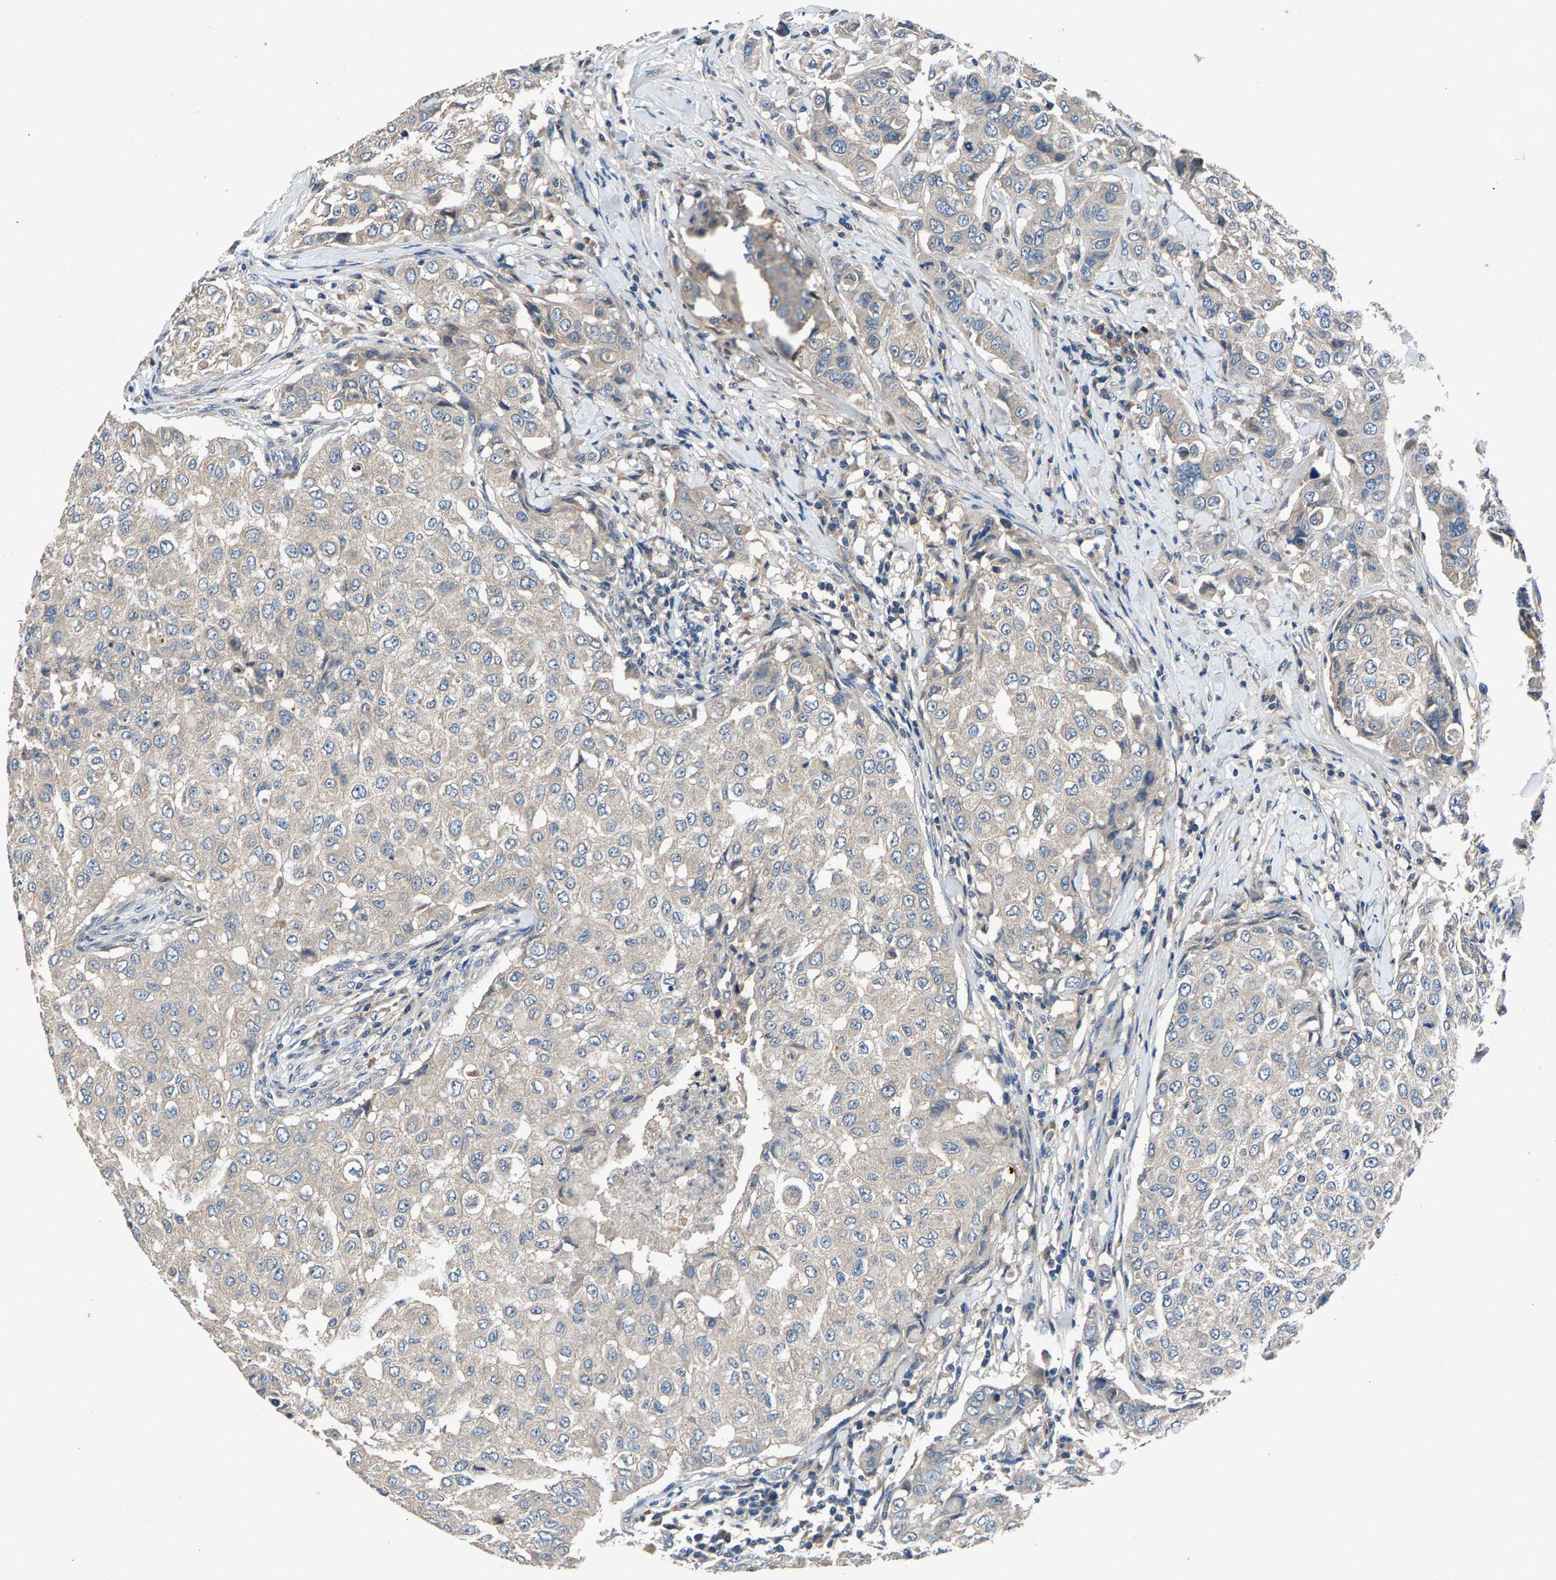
{"staining": {"intensity": "weak", "quantity": "25%-75%", "location": "cytoplasmic/membranous"}, "tissue": "breast cancer", "cell_type": "Tumor cells", "image_type": "cancer", "snomed": [{"axis": "morphology", "description": "Duct carcinoma"}, {"axis": "topography", "description": "Breast"}], "caption": "A histopathology image of breast invasive ductal carcinoma stained for a protein displays weak cytoplasmic/membranous brown staining in tumor cells.", "gene": "PRXL2C", "patient": {"sex": "female", "age": 27}}